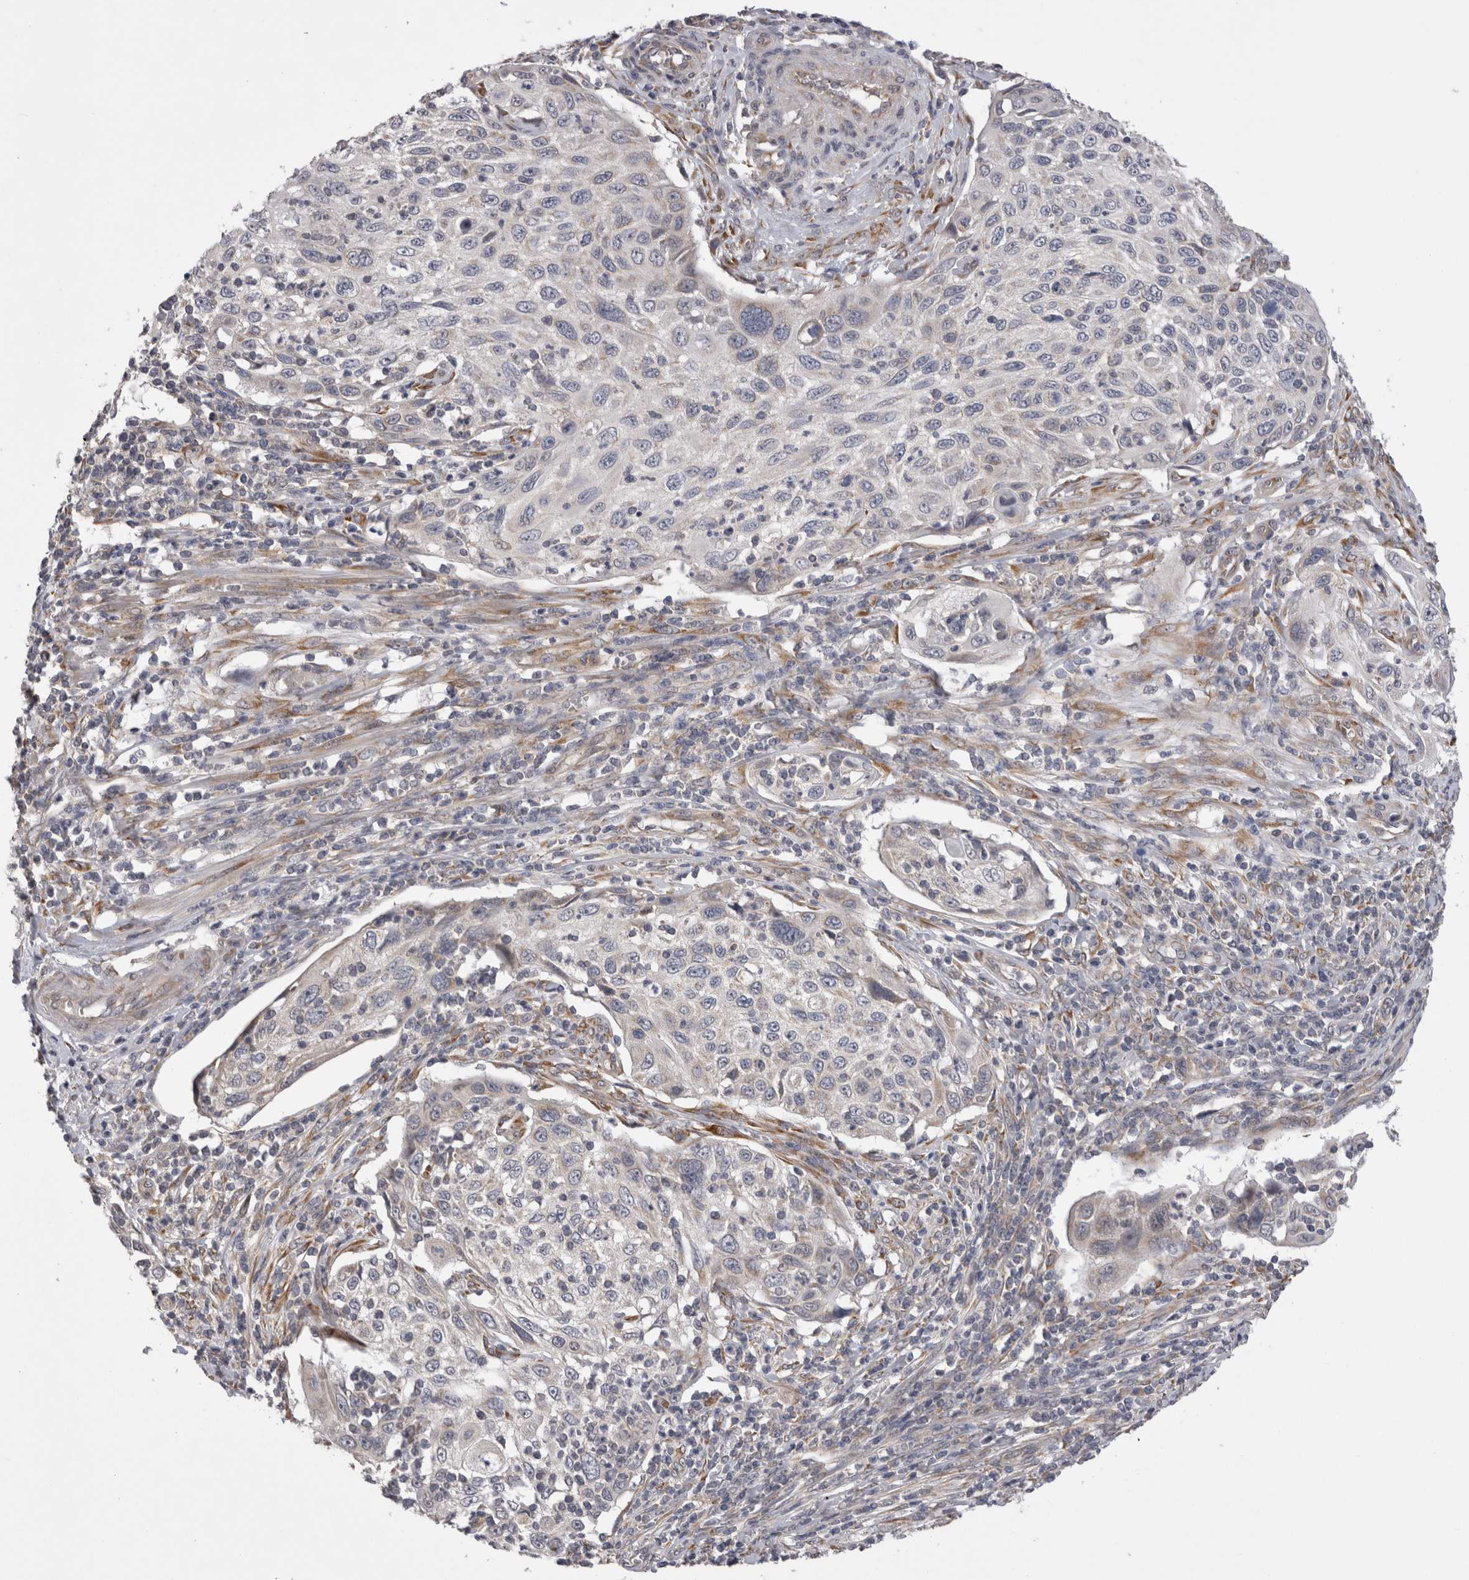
{"staining": {"intensity": "negative", "quantity": "none", "location": "none"}, "tissue": "cervical cancer", "cell_type": "Tumor cells", "image_type": "cancer", "snomed": [{"axis": "morphology", "description": "Squamous cell carcinoma, NOS"}, {"axis": "topography", "description": "Cervix"}], "caption": "This is a photomicrograph of immunohistochemistry staining of cervical cancer, which shows no positivity in tumor cells.", "gene": "ARHGAP29", "patient": {"sex": "female", "age": 70}}